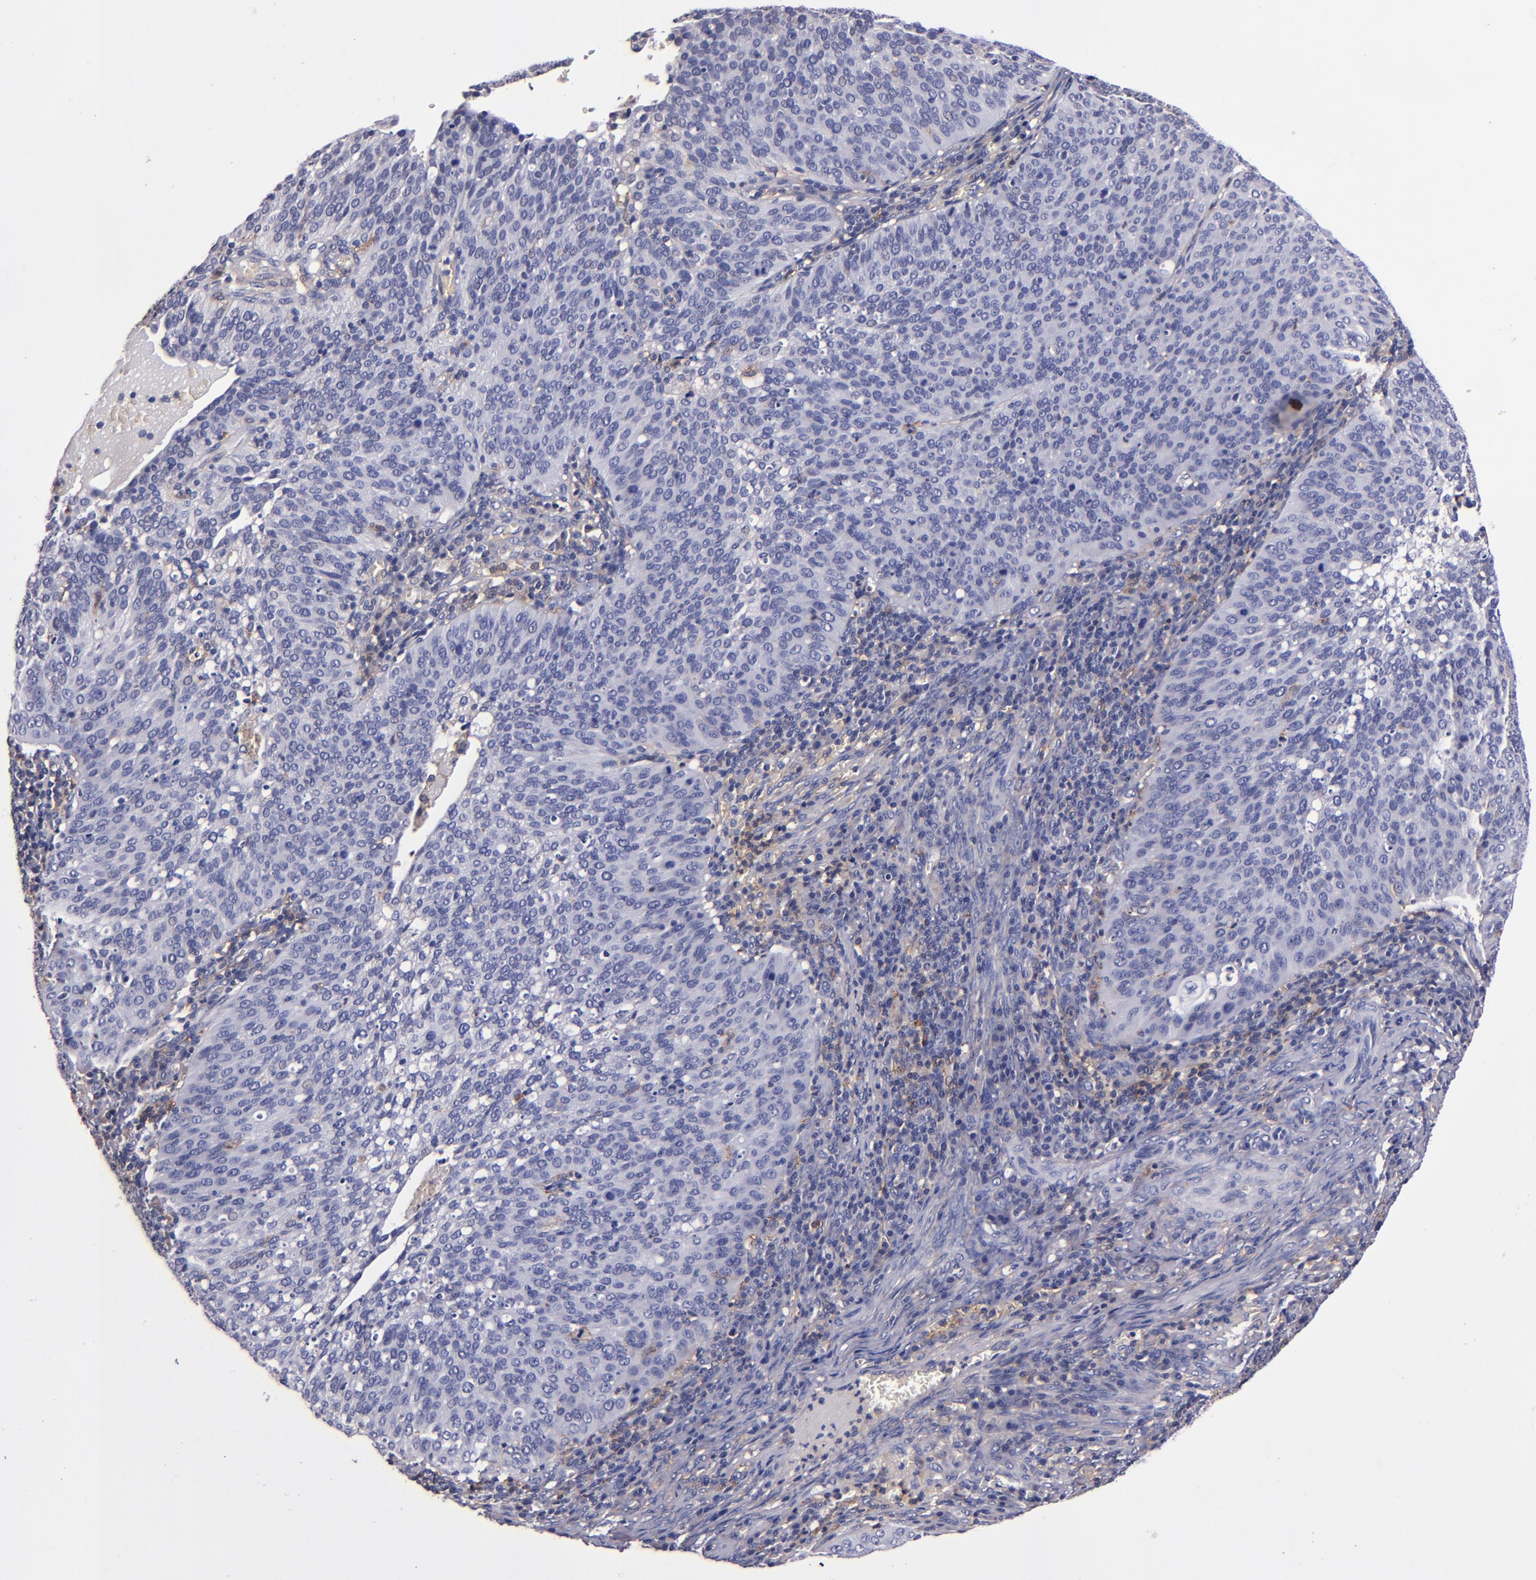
{"staining": {"intensity": "negative", "quantity": "none", "location": "none"}, "tissue": "cervical cancer", "cell_type": "Tumor cells", "image_type": "cancer", "snomed": [{"axis": "morphology", "description": "Squamous cell carcinoma, NOS"}, {"axis": "topography", "description": "Cervix"}], "caption": "Tumor cells show no significant expression in cervical cancer (squamous cell carcinoma).", "gene": "SIRPA", "patient": {"sex": "female", "age": 39}}